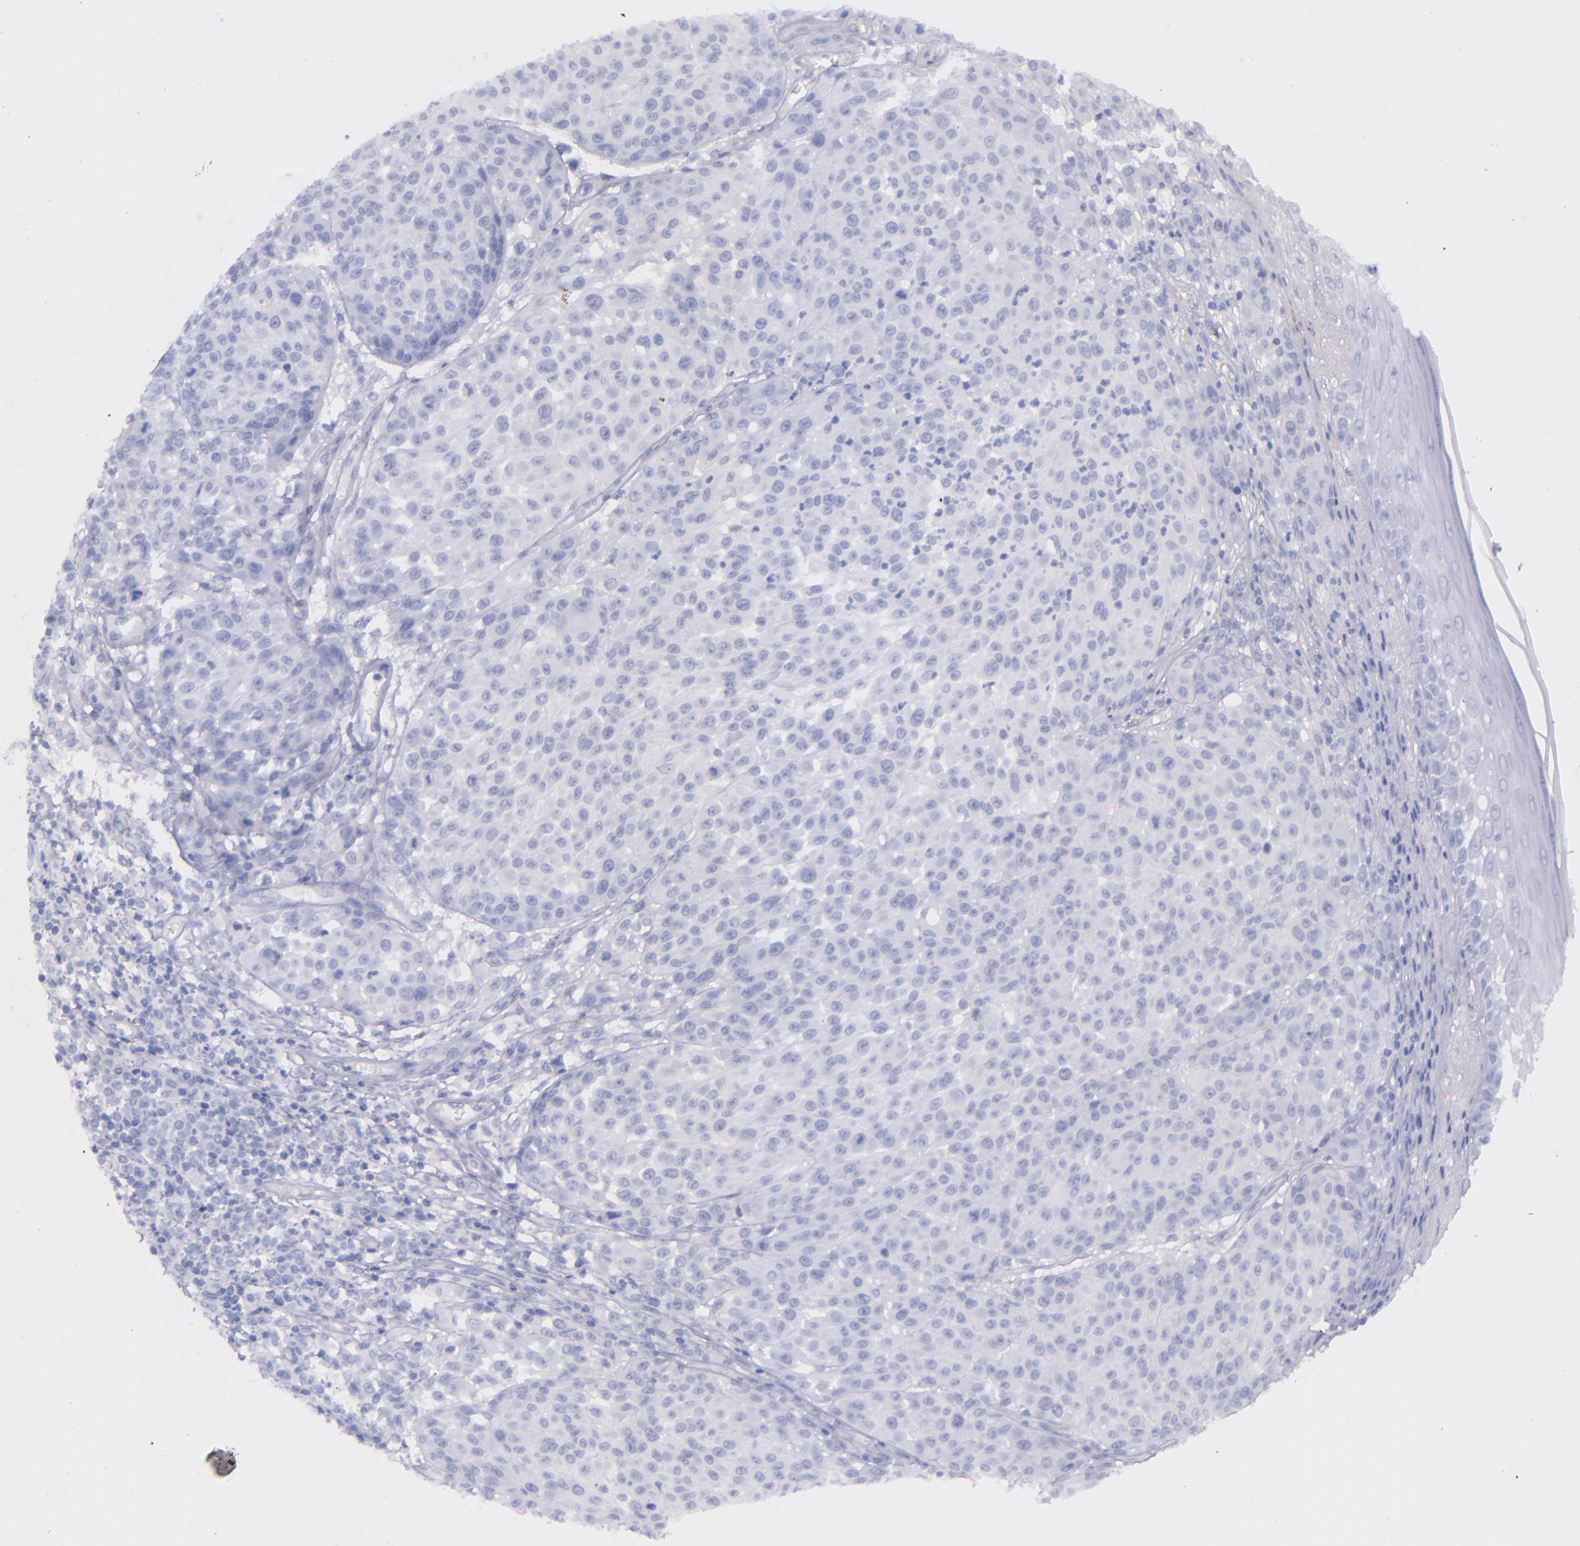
{"staining": {"intensity": "negative", "quantity": "none", "location": "none"}, "tissue": "melanoma", "cell_type": "Tumor cells", "image_type": "cancer", "snomed": [{"axis": "morphology", "description": "Malignant melanoma, NOS"}, {"axis": "topography", "description": "Skin"}], "caption": "Malignant melanoma was stained to show a protein in brown. There is no significant staining in tumor cells. The staining is performed using DAB brown chromogen with nuclei counter-stained in using hematoxylin.", "gene": "SFTPA2", "patient": {"sex": "female", "age": 49}}